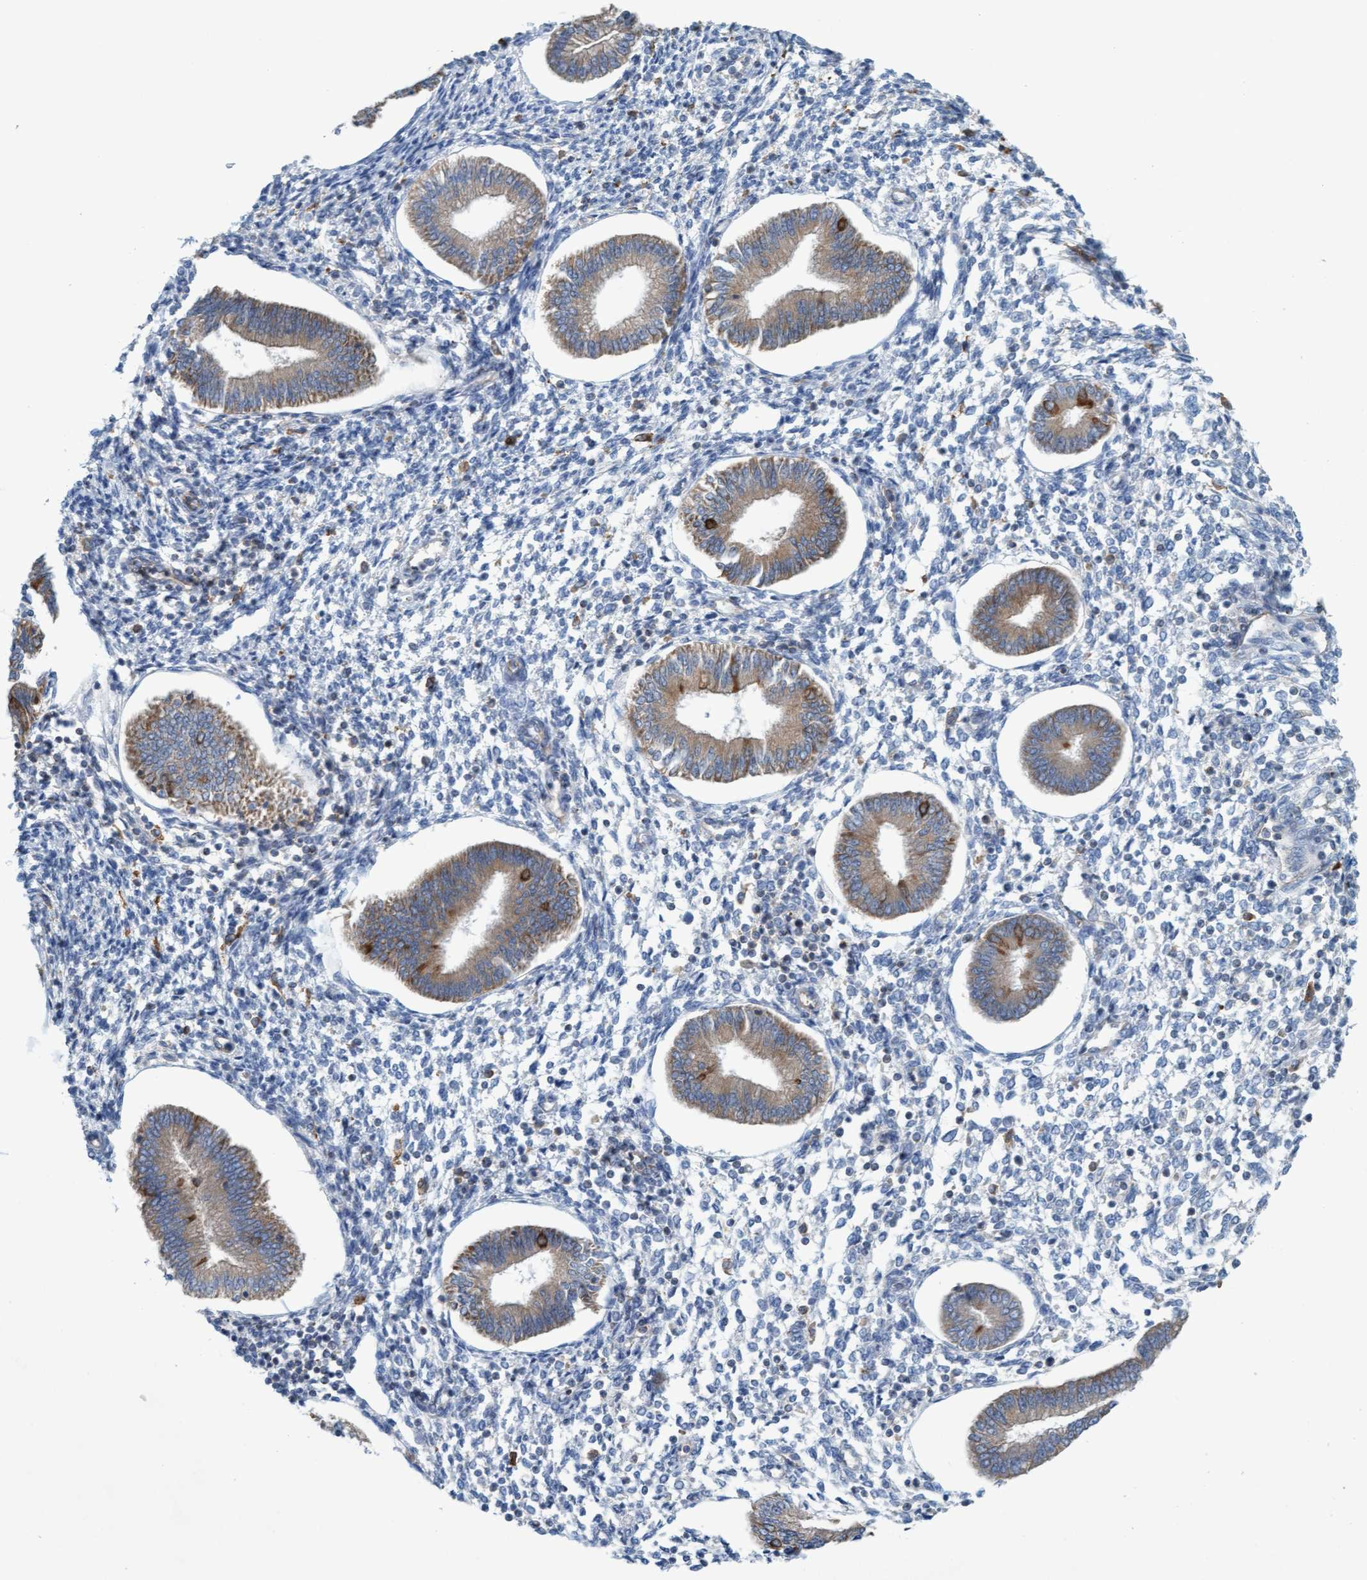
{"staining": {"intensity": "negative", "quantity": "none", "location": "none"}, "tissue": "endometrium", "cell_type": "Cells in endometrial stroma", "image_type": "normal", "snomed": [{"axis": "morphology", "description": "Normal tissue, NOS"}, {"axis": "topography", "description": "Endometrium"}], "caption": "Immunohistochemistry micrograph of benign endometrium stained for a protein (brown), which shows no expression in cells in endometrial stroma. (DAB immunohistochemistry (IHC) with hematoxylin counter stain).", "gene": "SIGIRR", "patient": {"sex": "female", "age": 50}}